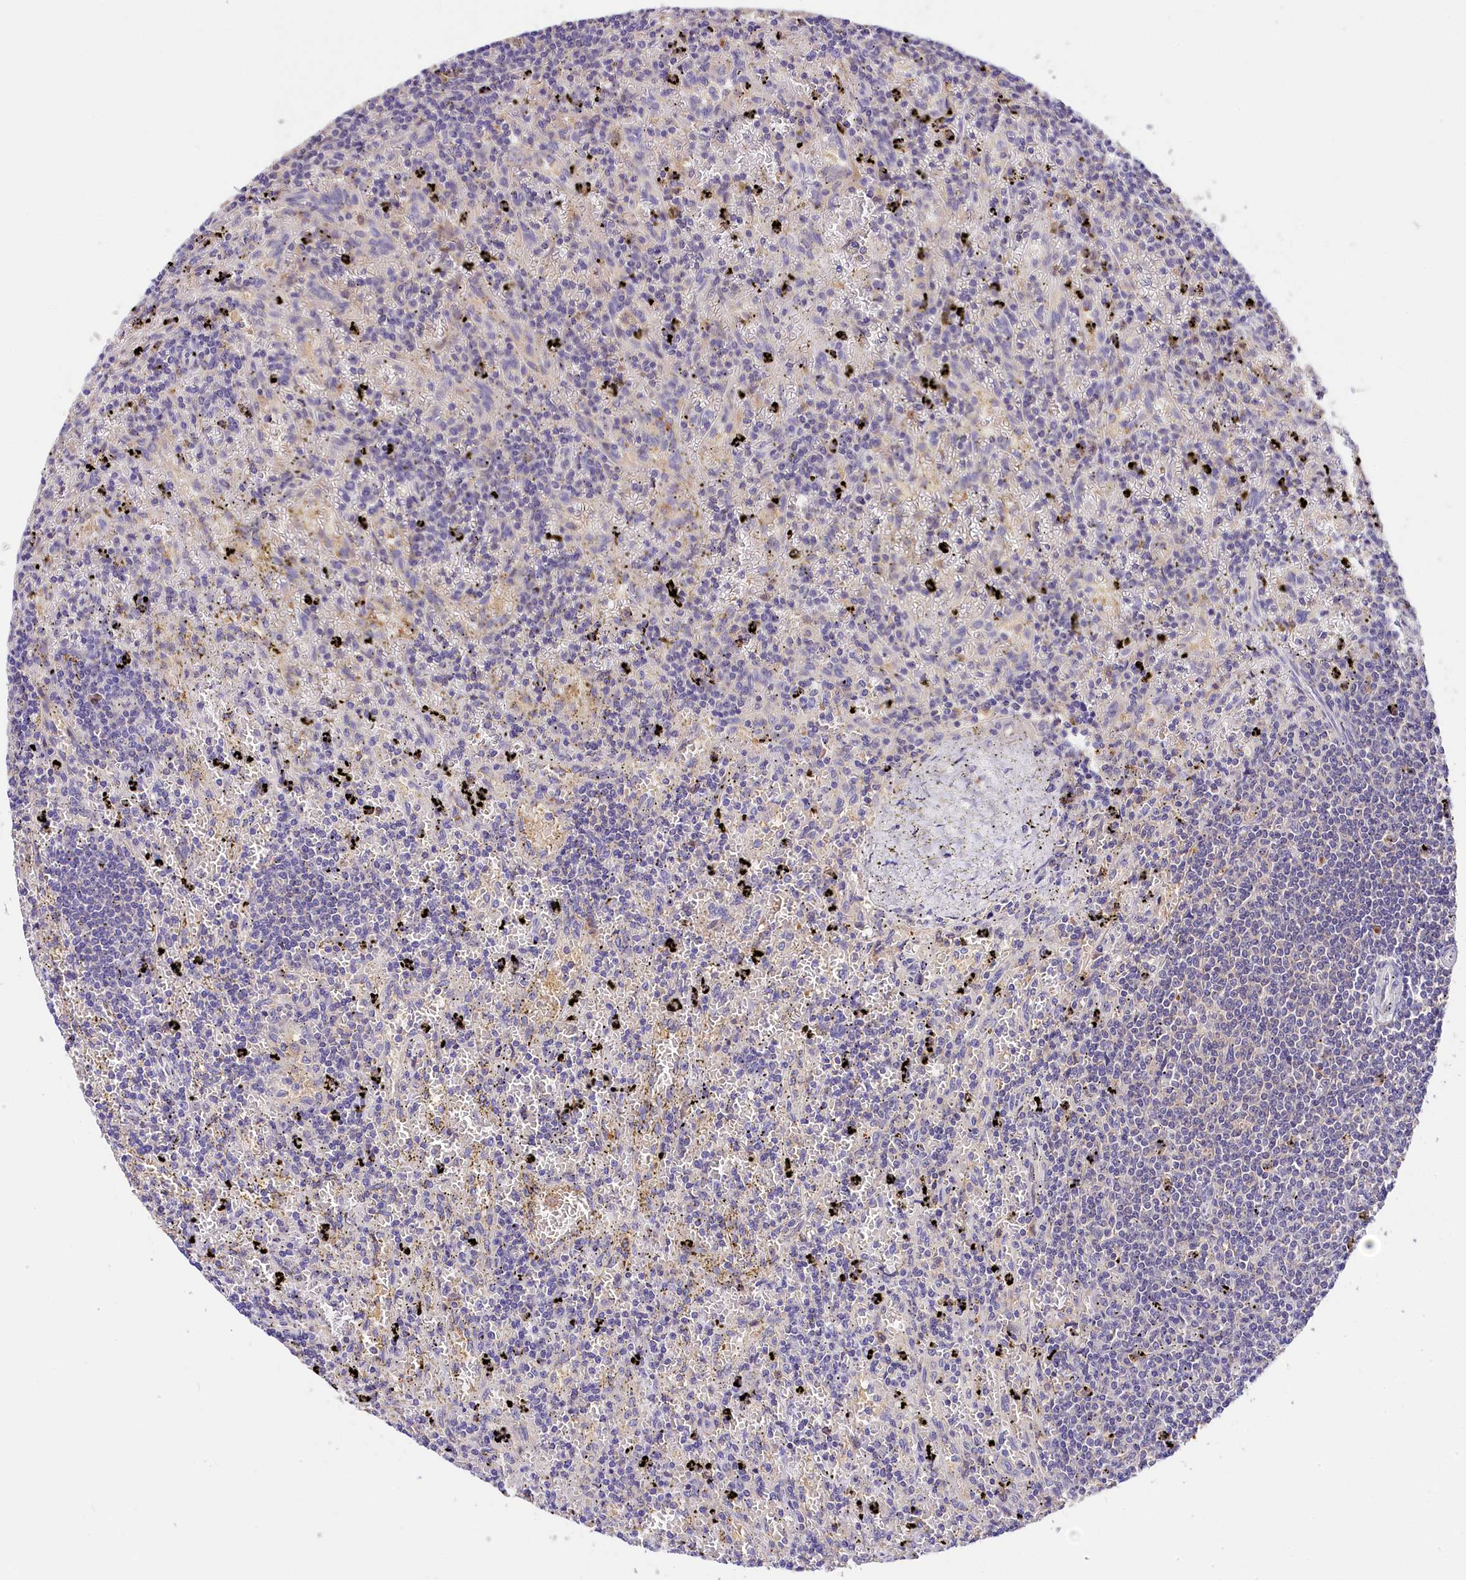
{"staining": {"intensity": "negative", "quantity": "none", "location": "none"}, "tissue": "lymphoma", "cell_type": "Tumor cells", "image_type": "cancer", "snomed": [{"axis": "morphology", "description": "Malignant lymphoma, non-Hodgkin's type, Low grade"}, {"axis": "topography", "description": "Spleen"}], "caption": "The photomicrograph reveals no significant expression in tumor cells of malignant lymphoma, non-Hodgkin's type (low-grade).", "gene": "ARMC6", "patient": {"sex": "male", "age": 76}}